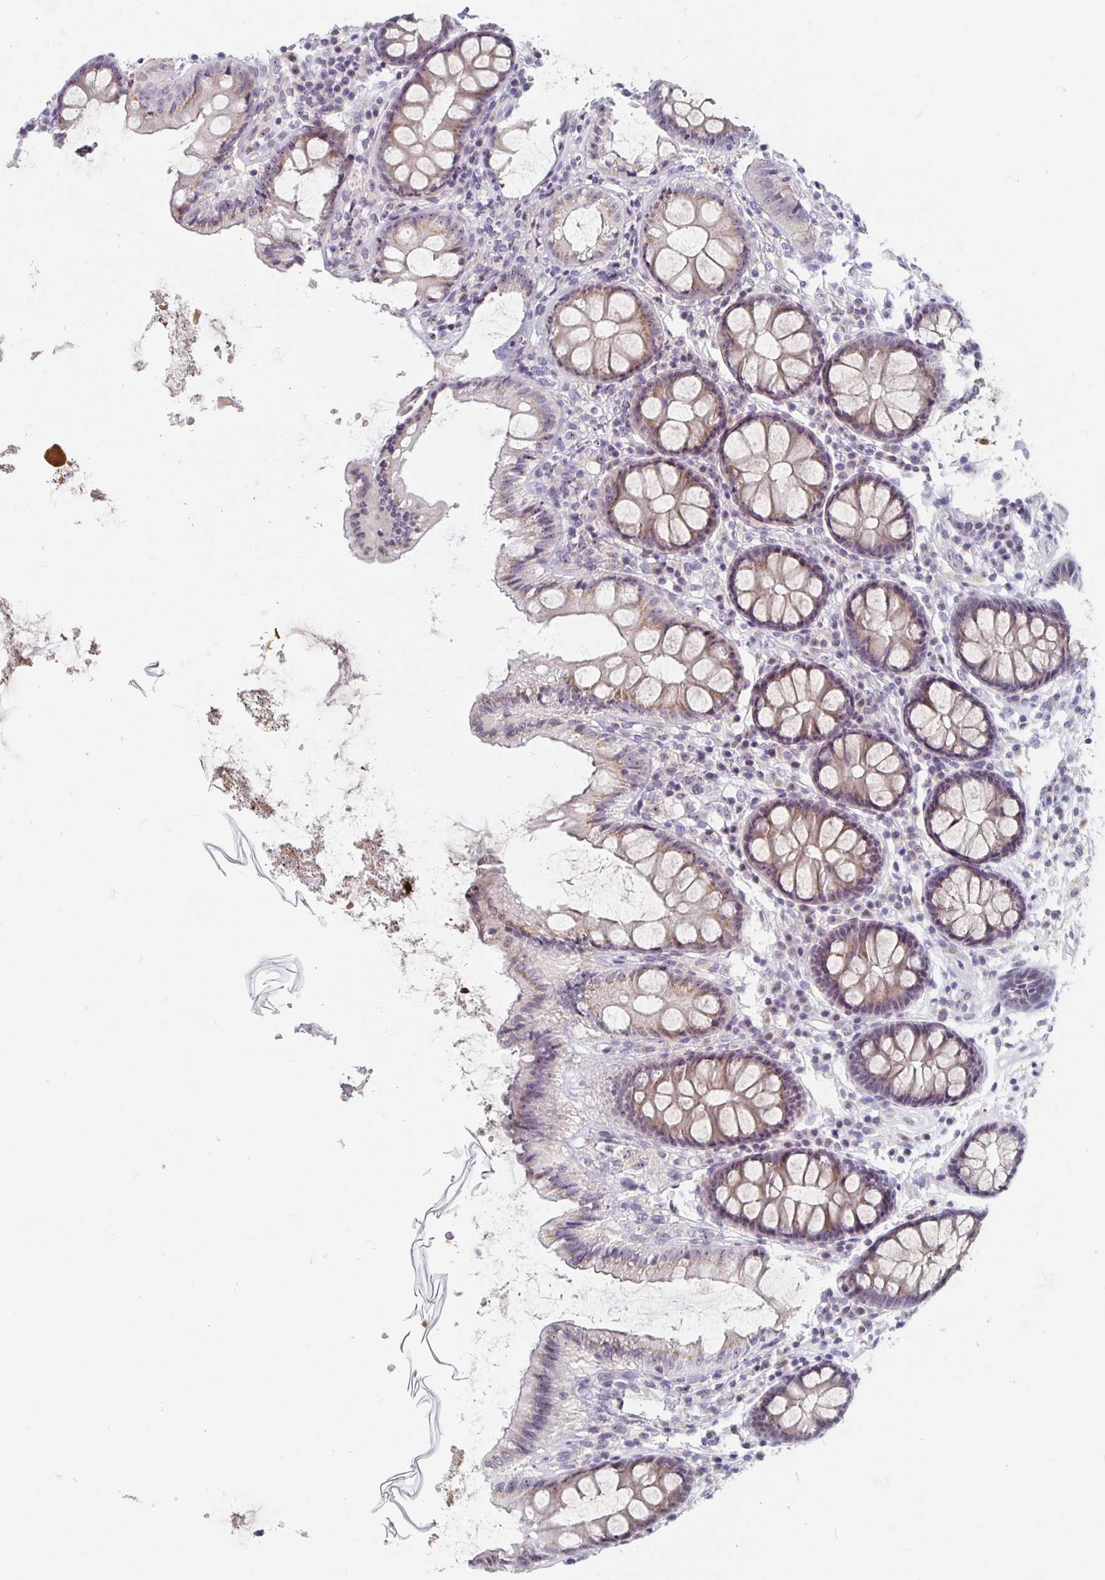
{"staining": {"intensity": "moderate", "quantity": "25%-75%", "location": "cytoplasmic/membranous,nuclear"}, "tissue": "colon", "cell_type": "Glandular cells", "image_type": "normal", "snomed": [{"axis": "morphology", "description": "Normal tissue, NOS"}, {"axis": "topography", "description": "Colon"}], "caption": "Protein staining shows moderate cytoplasmic/membranous,nuclear staining in approximately 25%-75% of glandular cells in normal colon. (DAB = brown stain, brightfield microscopy at high magnification).", "gene": "NUP85", "patient": {"sex": "male", "age": 84}}